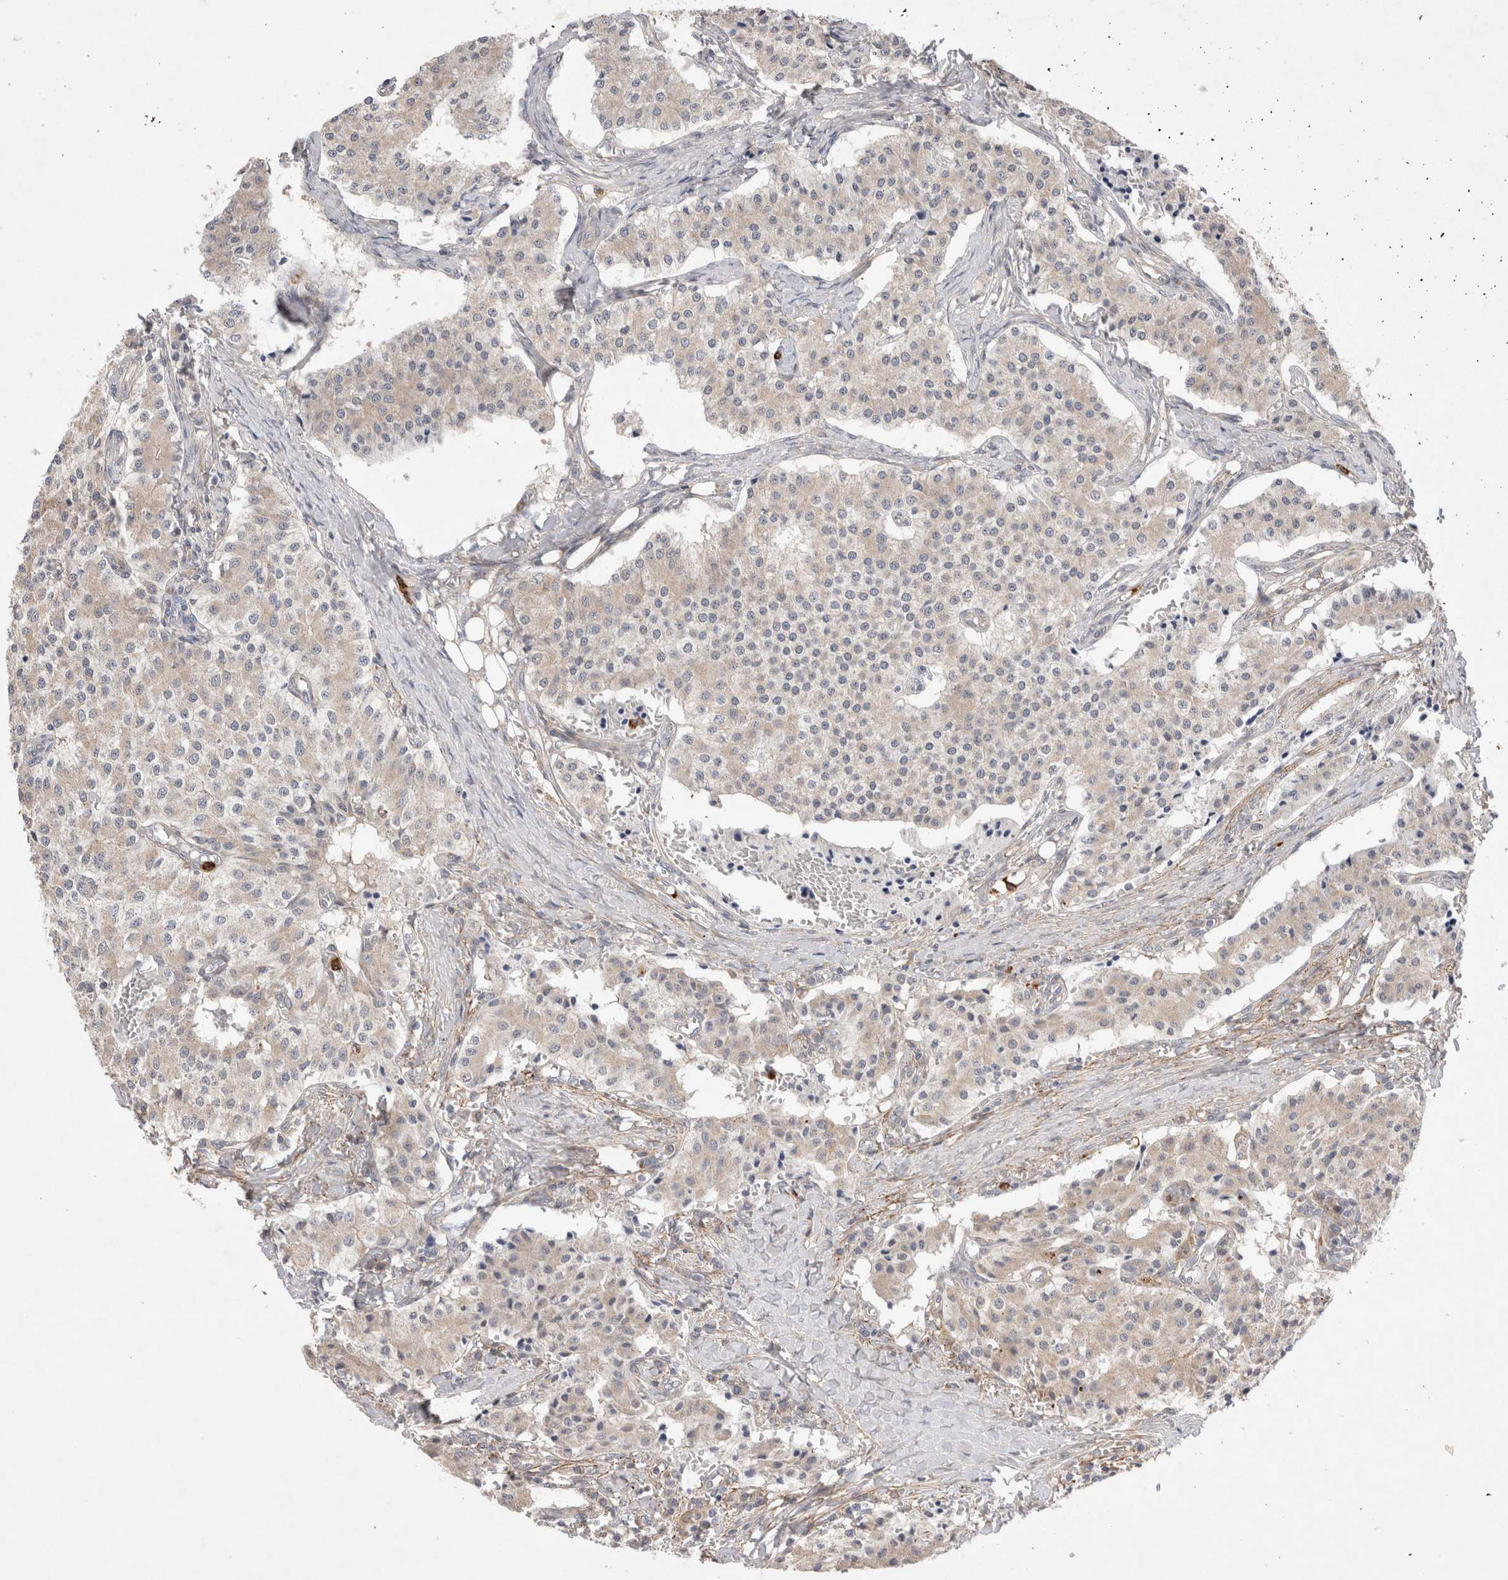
{"staining": {"intensity": "weak", "quantity": "<25%", "location": "cytoplasmic/membranous"}, "tissue": "carcinoid", "cell_type": "Tumor cells", "image_type": "cancer", "snomed": [{"axis": "morphology", "description": "Carcinoid, malignant, NOS"}, {"axis": "topography", "description": "Colon"}], "caption": "Tumor cells show no significant protein staining in malignant carcinoid.", "gene": "GSDMB", "patient": {"sex": "female", "age": 52}}